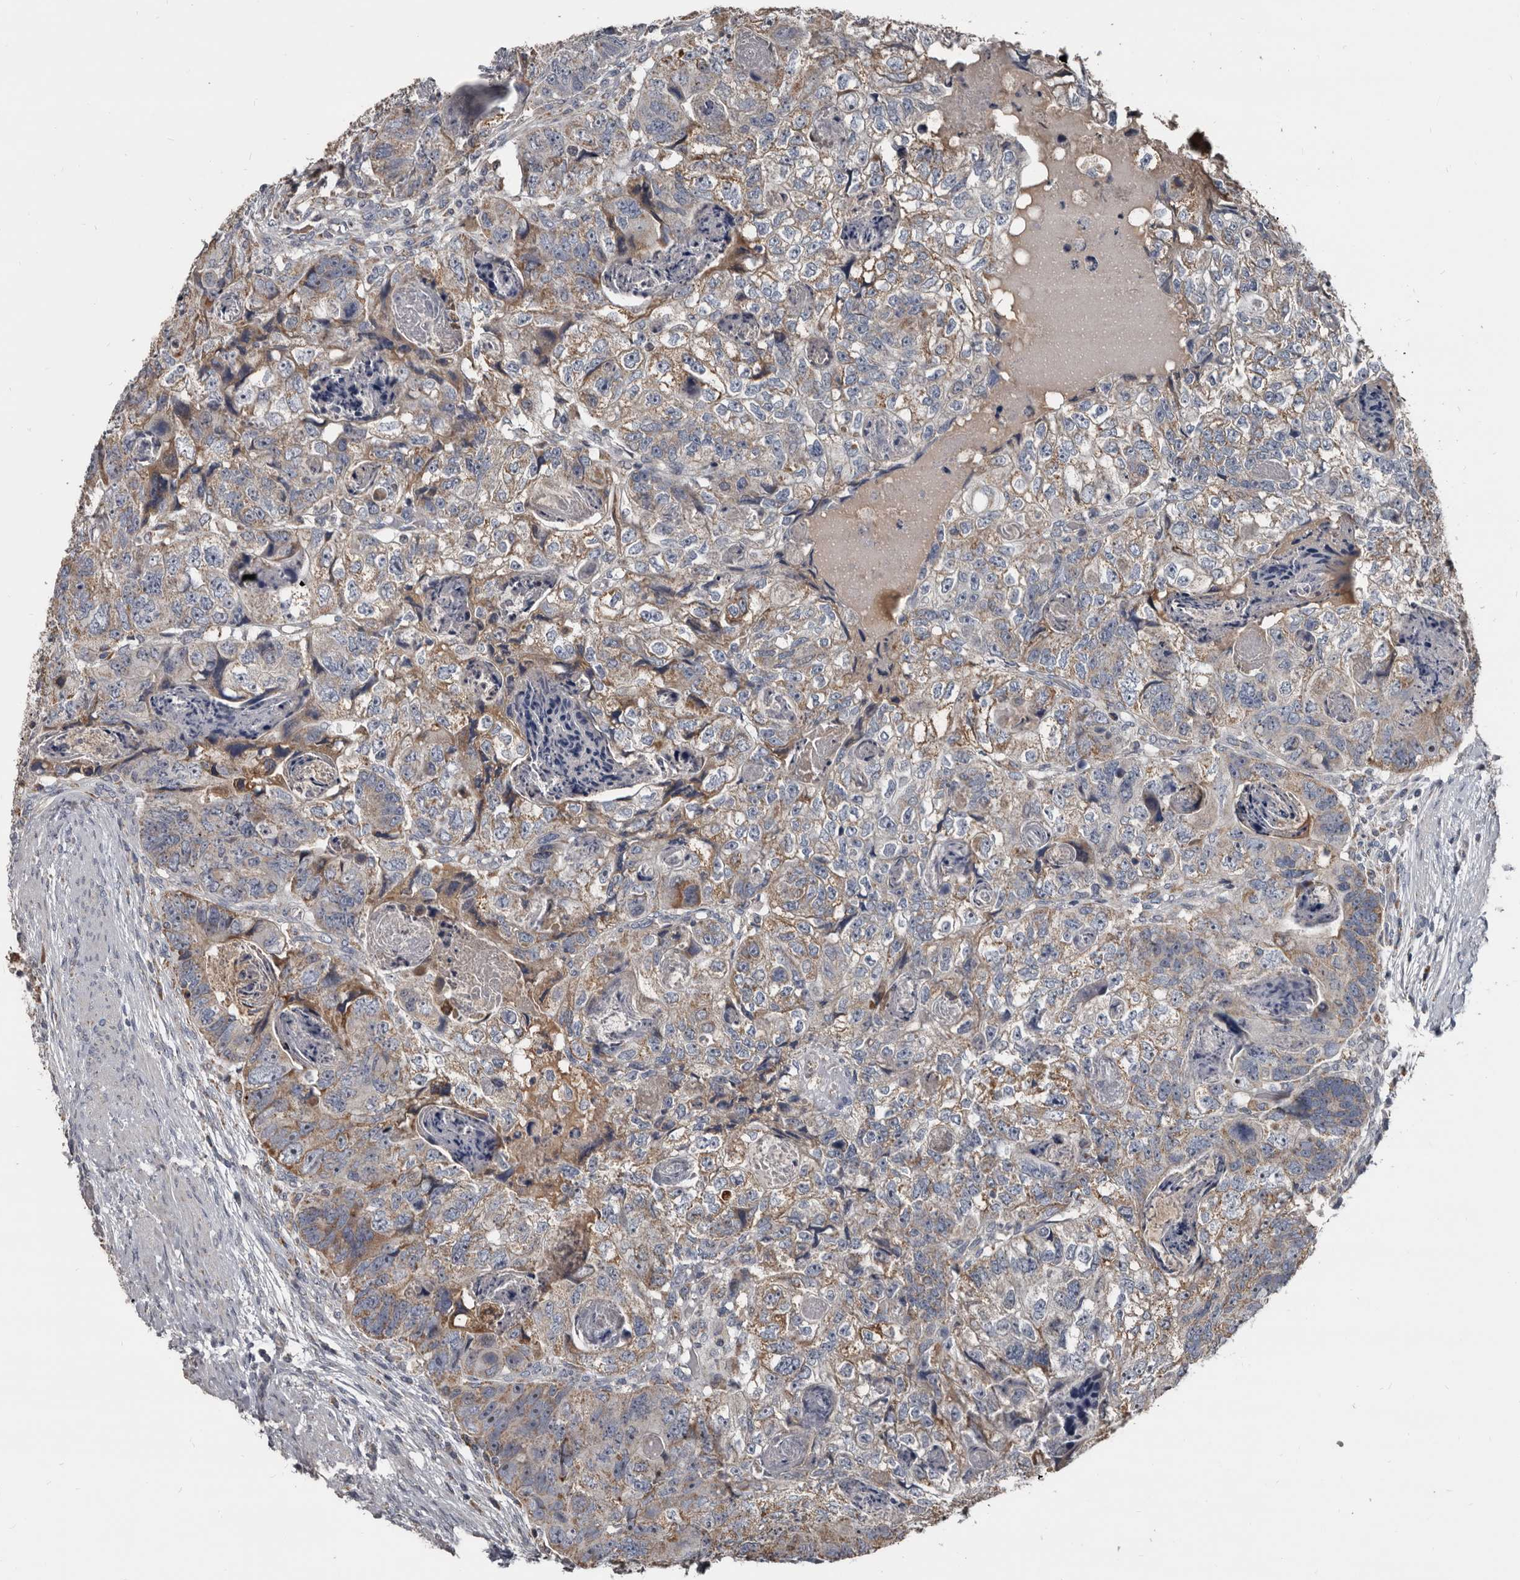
{"staining": {"intensity": "moderate", "quantity": "<25%", "location": "cytoplasmic/membranous"}, "tissue": "colorectal cancer", "cell_type": "Tumor cells", "image_type": "cancer", "snomed": [{"axis": "morphology", "description": "Adenocarcinoma, NOS"}, {"axis": "topography", "description": "Rectum"}], "caption": "High-magnification brightfield microscopy of colorectal cancer stained with DAB (3,3'-diaminobenzidine) (brown) and counterstained with hematoxylin (blue). tumor cells exhibit moderate cytoplasmic/membranous staining is appreciated in approximately<25% of cells.", "gene": "GREB1", "patient": {"sex": "male", "age": 59}}